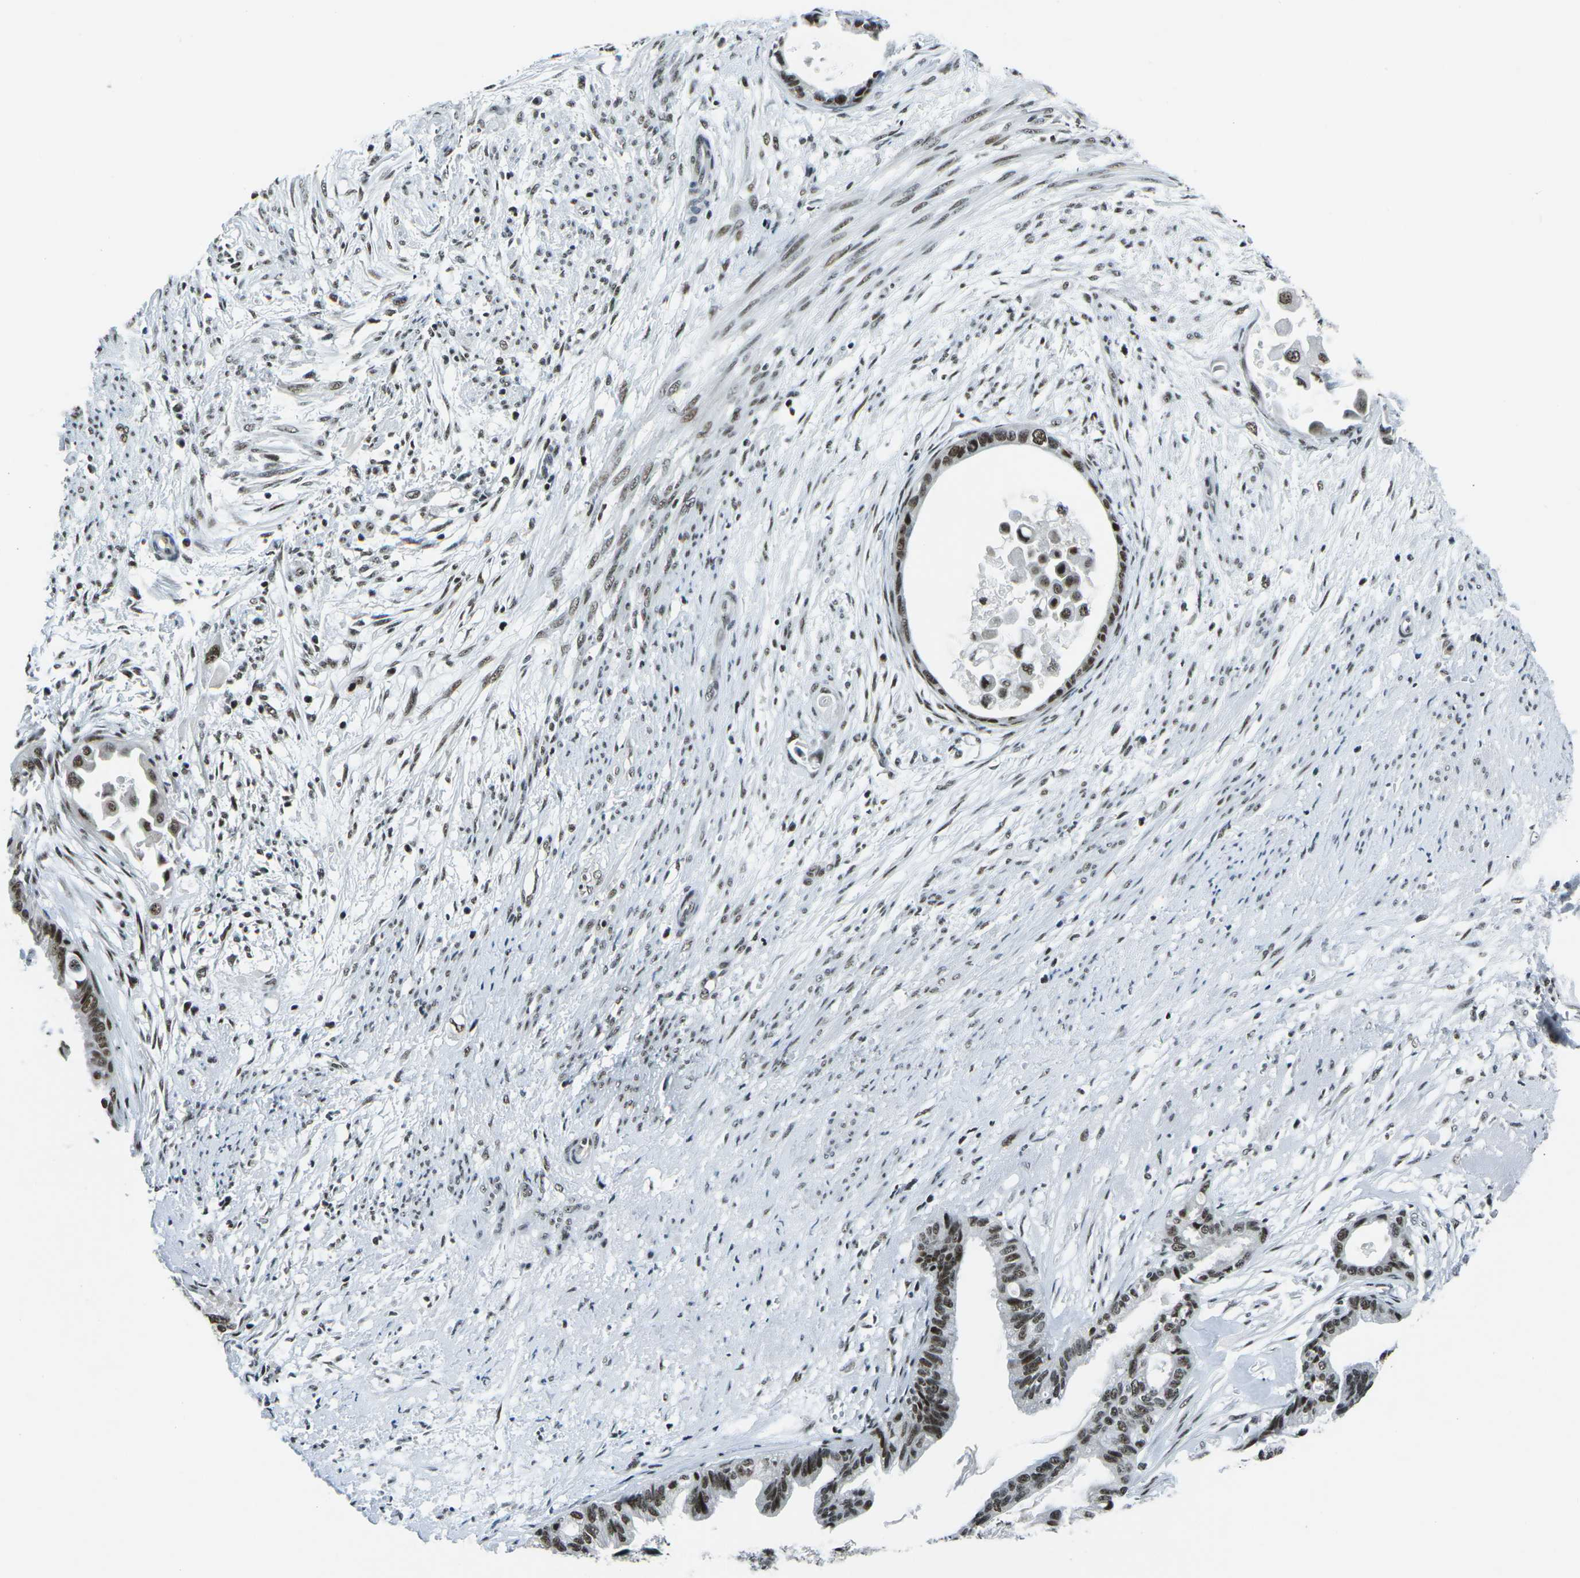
{"staining": {"intensity": "strong", "quantity": ">75%", "location": "nuclear"}, "tissue": "cervical cancer", "cell_type": "Tumor cells", "image_type": "cancer", "snomed": [{"axis": "morphology", "description": "Normal tissue, NOS"}, {"axis": "morphology", "description": "Adenocarcinoma, NOS"}, {"axis": "topography", "description": "Cervix"}, {"axis": "topography", "description": "Endometrium"}], "caption": "Protein staining of cervical cancer tissue displays strong nuclear staining in approximately >75% of tumor cells.", "gene": "RBL2", "patient": {"sex": "female", "age": 86}}